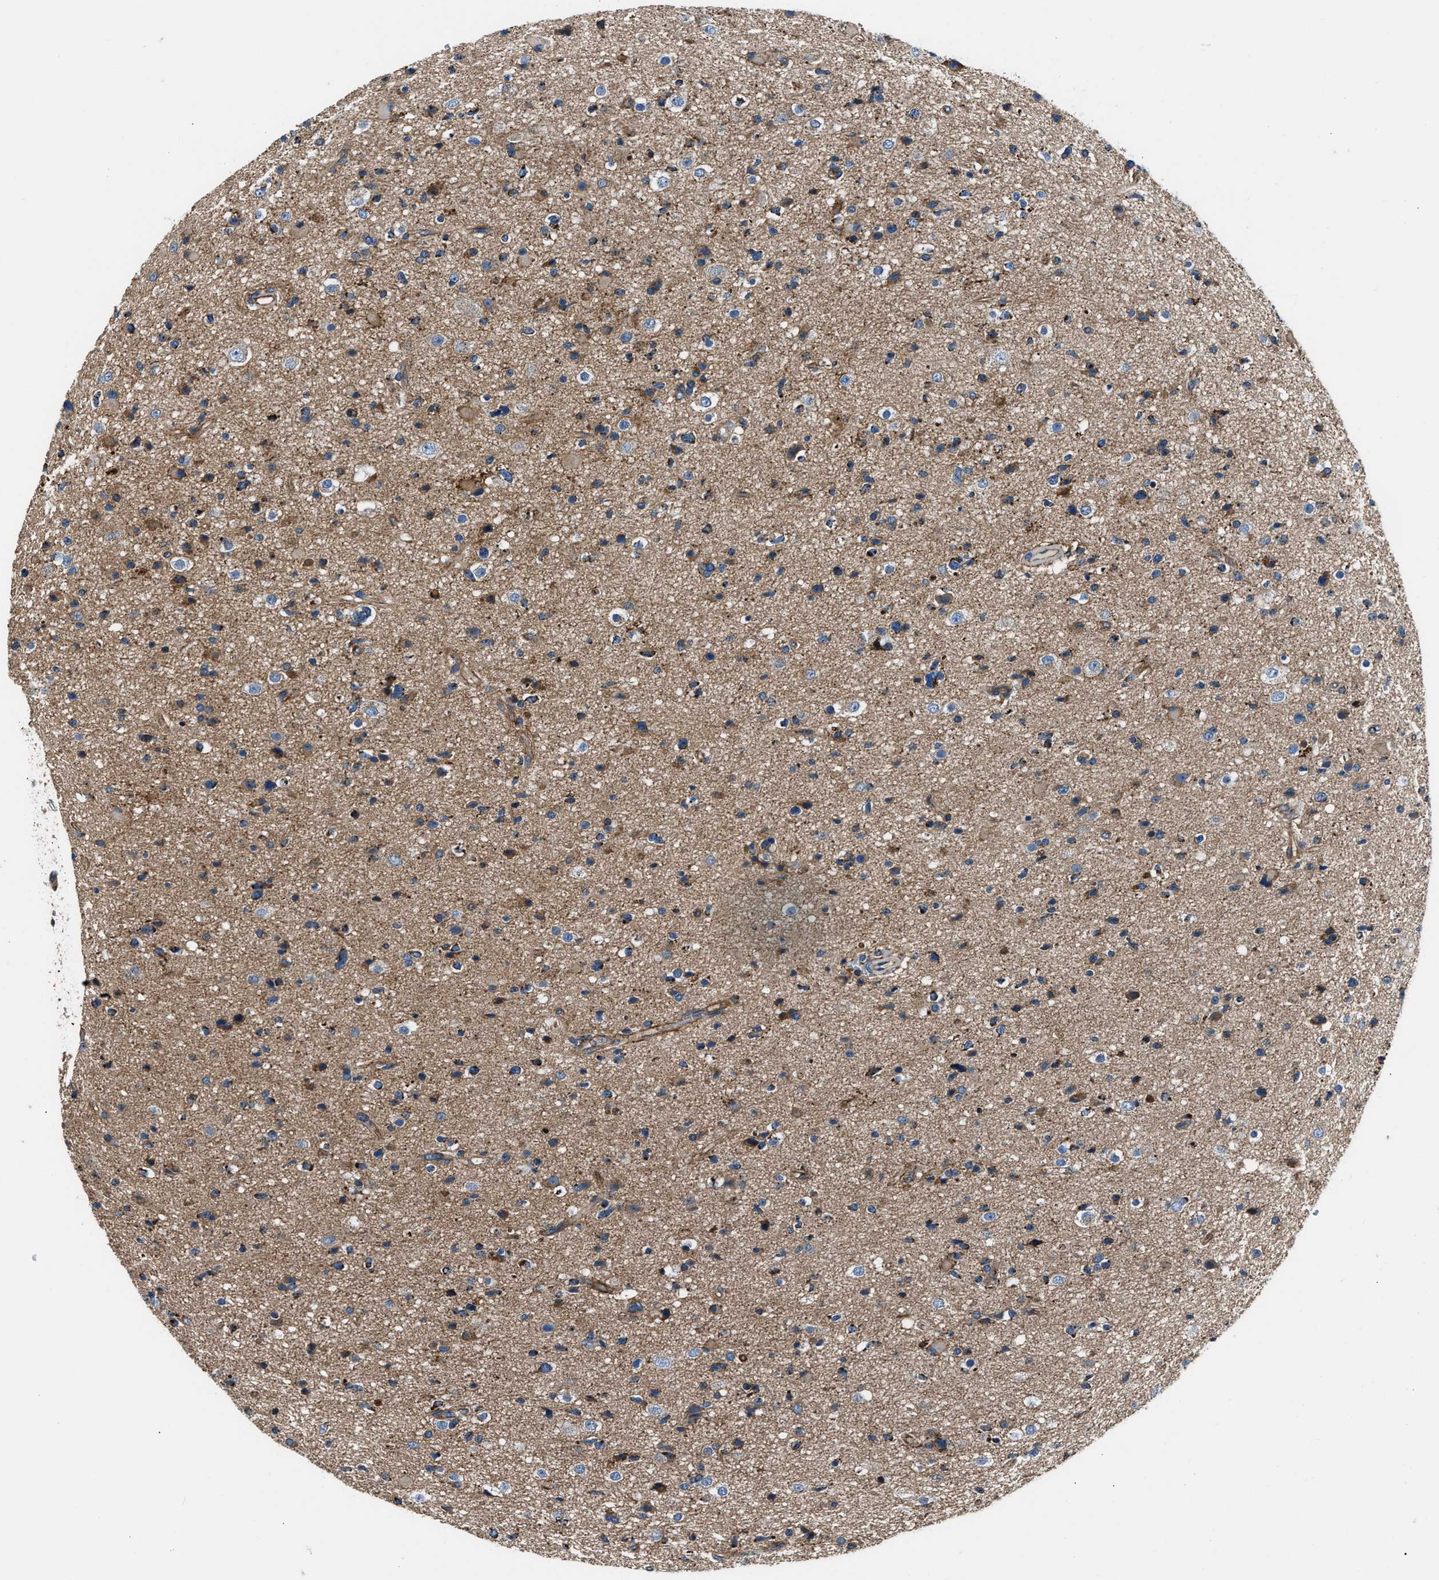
{"staining": {"intensity": "moderate", "quantity": "<25%", "location": "cytoplasmic/membranous"}, "tissue": "glioma", "cell_type": "Tumor cells", "image_type": "cancer", "snomed": [{"axis": "morphology", "description": "Glioma, malignant, High grade"}, {"axis": "topography", "description": "Brain"}], "caption": "Immunohistochemistry (DAB) staining of malignant glioma (high-grade) exhibits moderate cytoplasmic/membranous protein staining in approximately <25% of tumor cells. The staining was performed using DAB, with brown indicating positive protein expression. Nuclei are stained blue with hematoxylin.", "gene": "GGCT", "patient": {"sex": "male", "age": 33}}